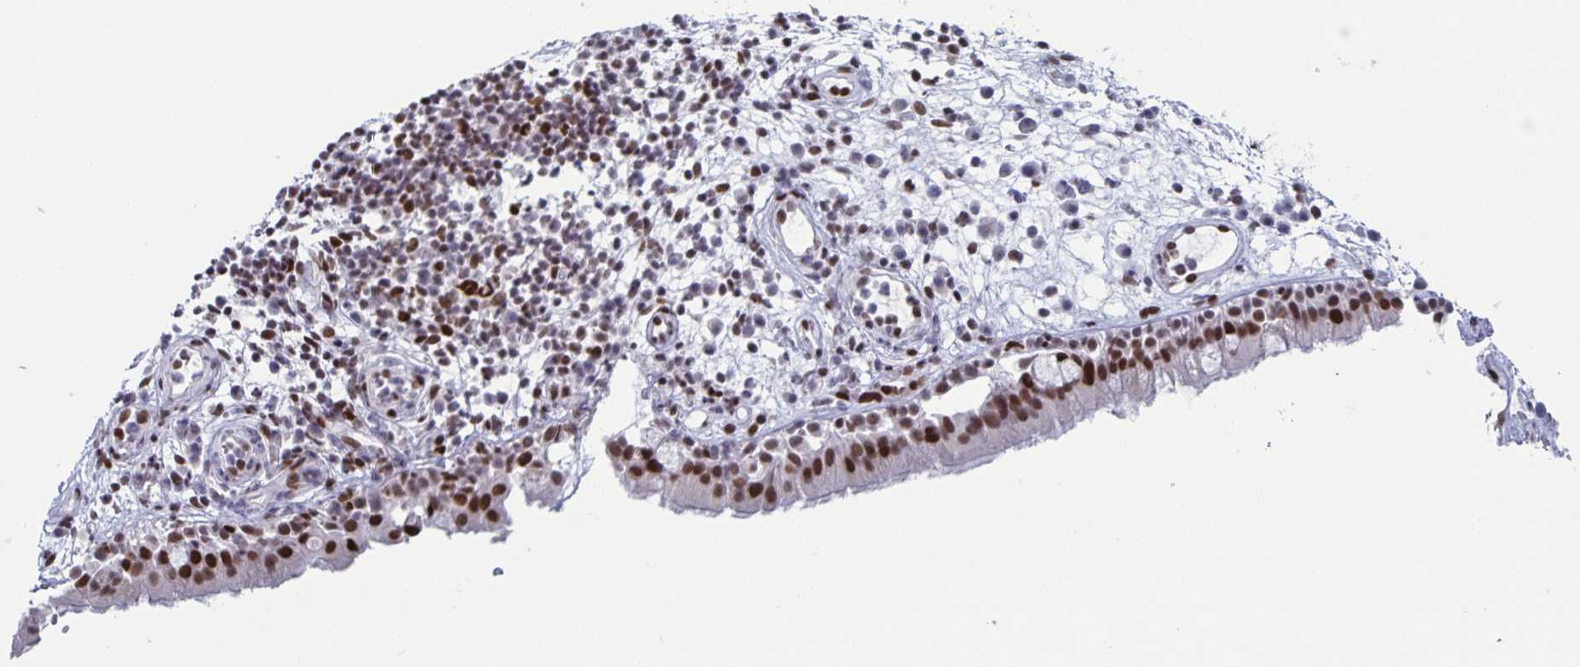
{"staining": {"intensity": "moderate", "quantity": ">75%", "location": "nuclear"}, "tissue": "nasopharynx", "cell_type": "Respiratory epithelial cells", "image_type": "normal", "snomed": [{"axis": "morphology", "description": "Normal tissue, NOS"}, {"axis": "morphology", "description": "Inflammation, NOS"}, {"axis": "topography", "description": "Nasopharynx"}], "caption": "This image shows benign nasopharynx stained with immunohistochemistry (IHC) to label a protein in brown. The nuclear of respiratory epithelial cells show moderate positivity for the protein. Nuclei are counter-stained blue.", "gene": "JUND", "patient": {"sex": "male", "age": 54}}